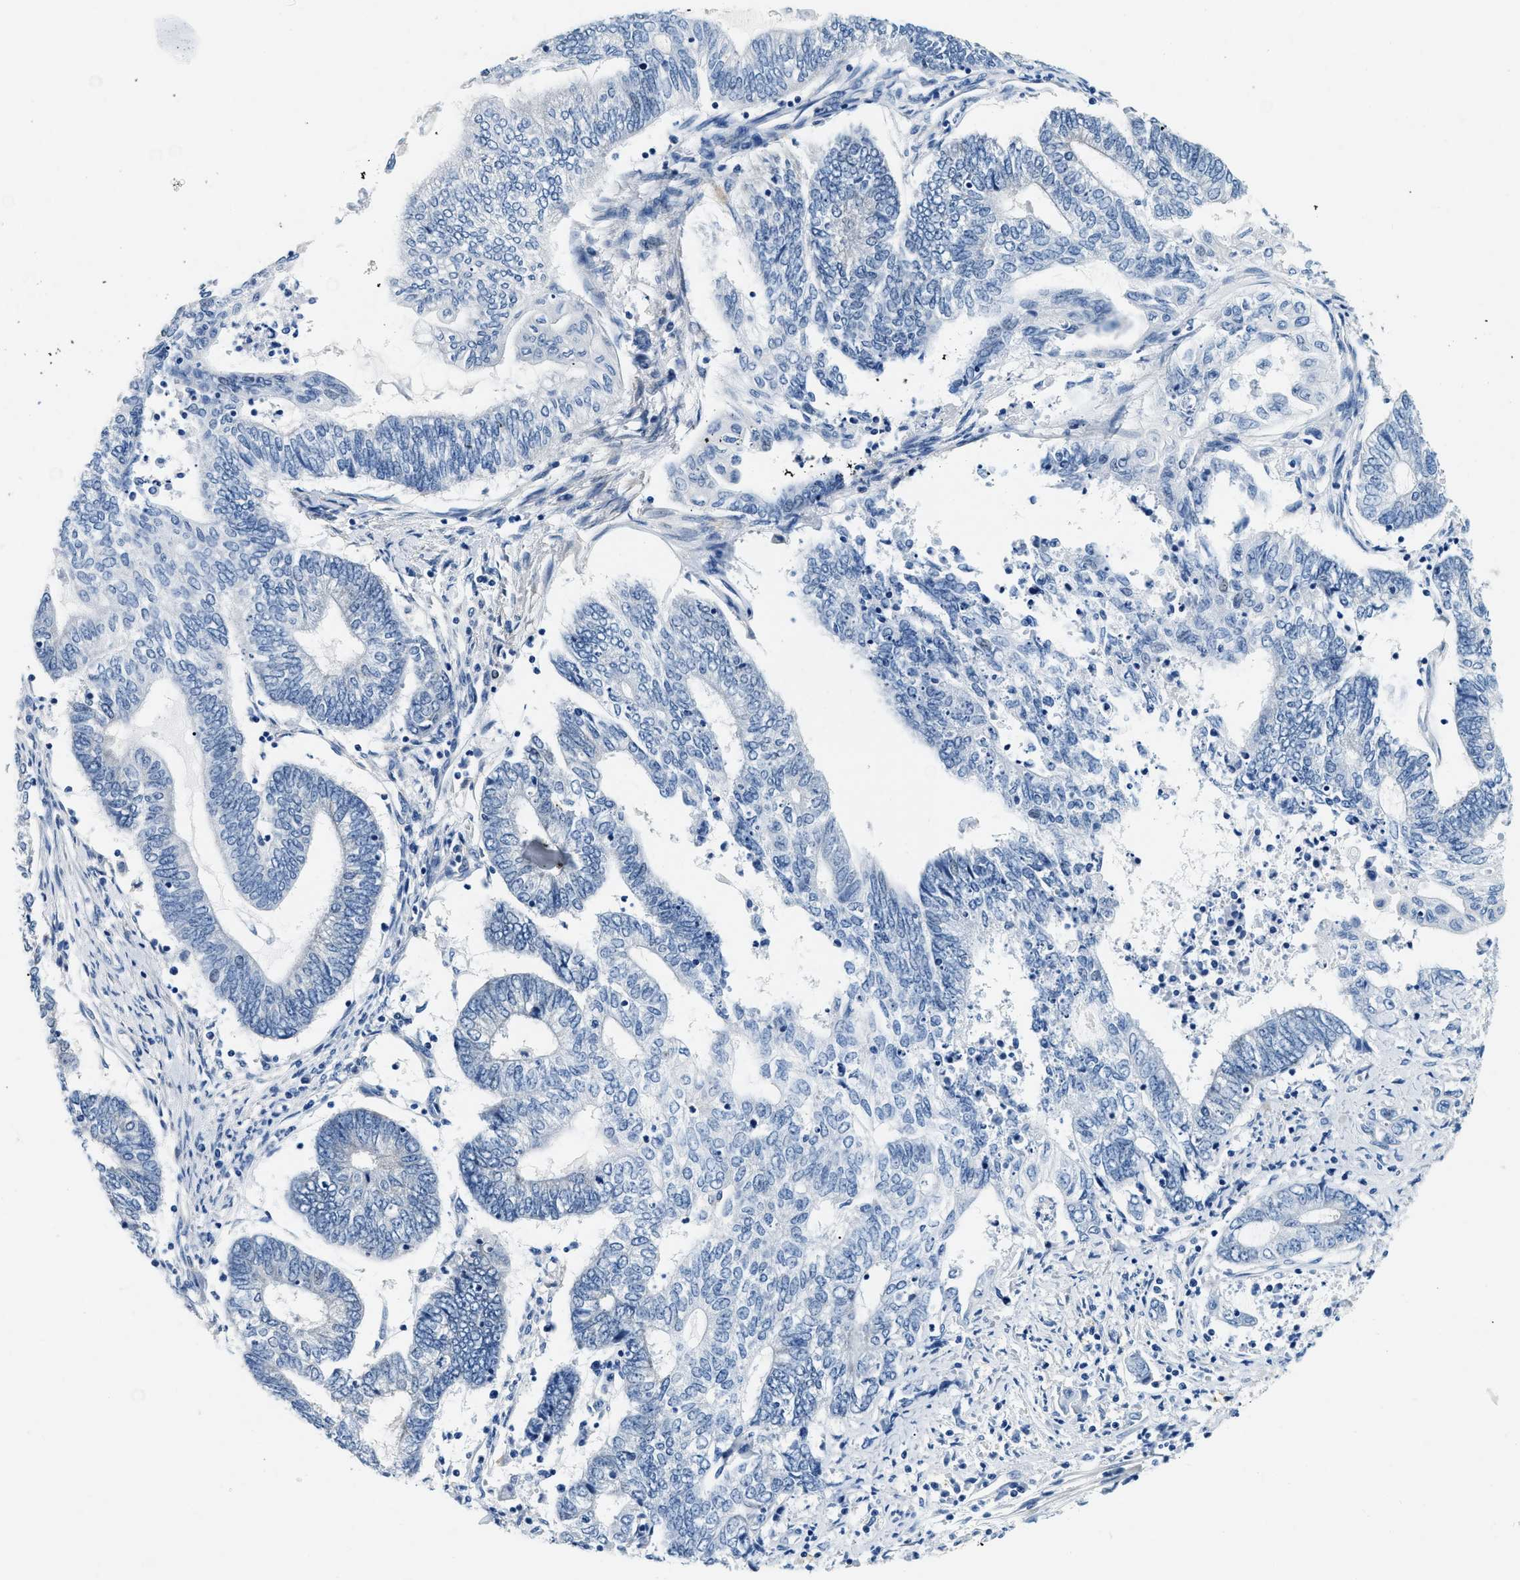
{"staining": {"intensity": "negative", "quantity": "none", "location": "none"}, "tissue": "endometrial cancer", "cell_type": "Tumor cells", "image_type": "cancer", "snomed": [{"axis": "morphology", "description": "Adenocarcinoma, NOS"}, {"axis": "topography", "description": "Uterus"}, {"axis": "topography", "description": "Endometrium"}], "caption": "This is an IHC micrograph of endometrial cancer. There is no positivity in tumor cells.", "gene": "EIF2AK2", "patient": {"sex": "female", "age": 70}}